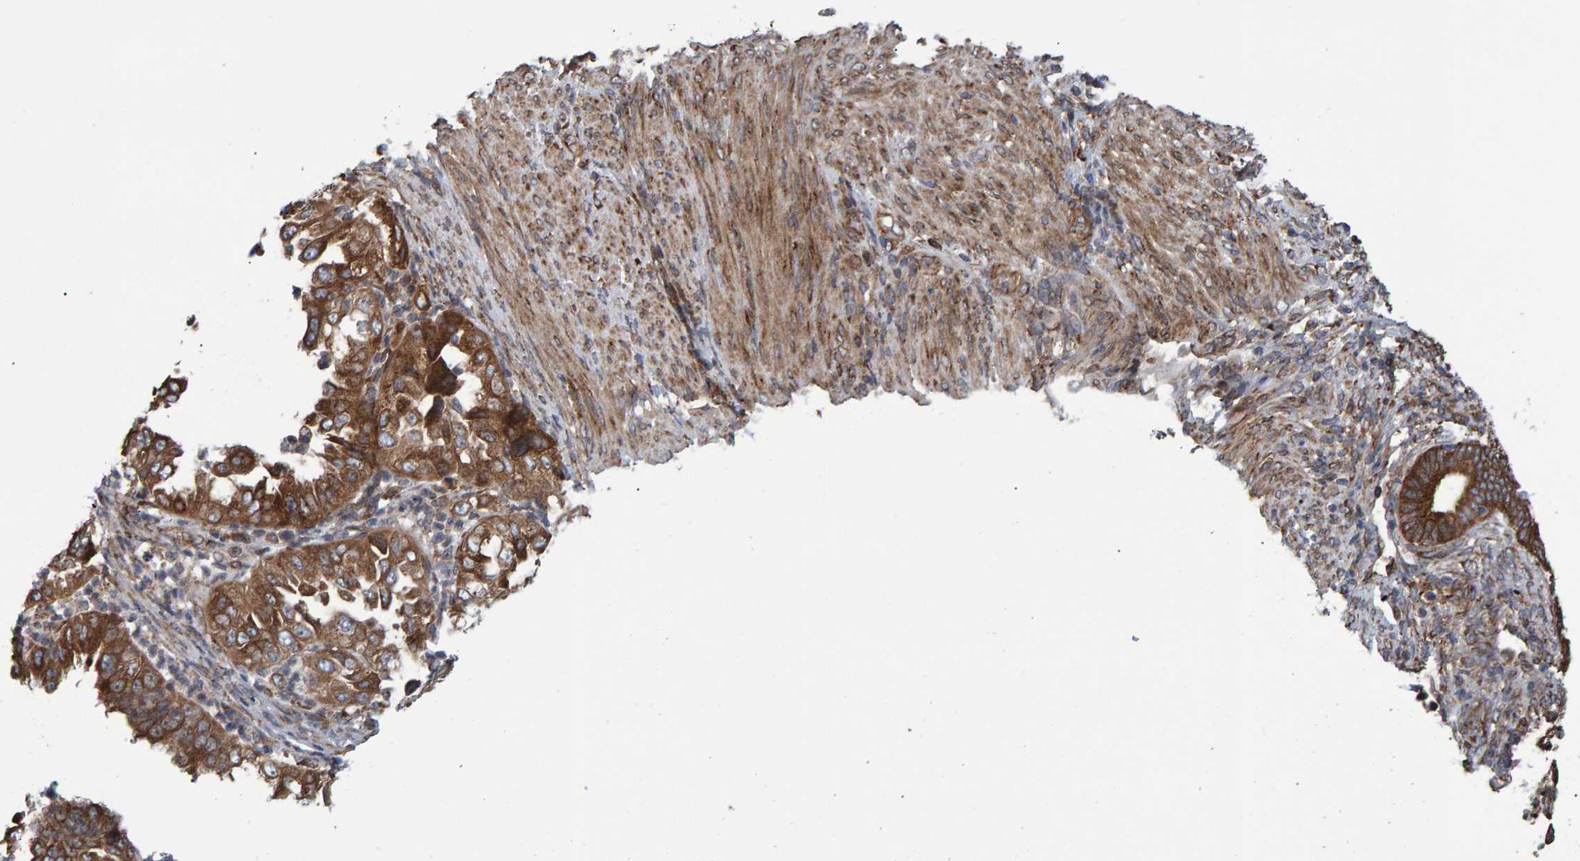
{"staining": {"intensity": "strong", "quantity": ">75%", "location": "cytoplasmic/membranous"}, "tissue": "endometrial cancer", "cell_type": "Tumor cells", "image_type": "cancer", "snomed": [{"axis": "morphology", "description": "Adenocarcinoma, NOS"}, {"axis": "topography", "description": "Endometrium"}], "caption": "Endometrial cancer (adenocarcinoma) was stained to show a protein in brown. There is high levels of strong cytoplasmic/membranous expression in about >75% of tumor cells. The staining was performed using DAB (3,3'-diaminobenzidine), with brown indicating positive protein expression. Nuclei are stained blue with hematoxylin.", "gene": "FAM117A", "patient": {"sex": "female", "age": 85}}